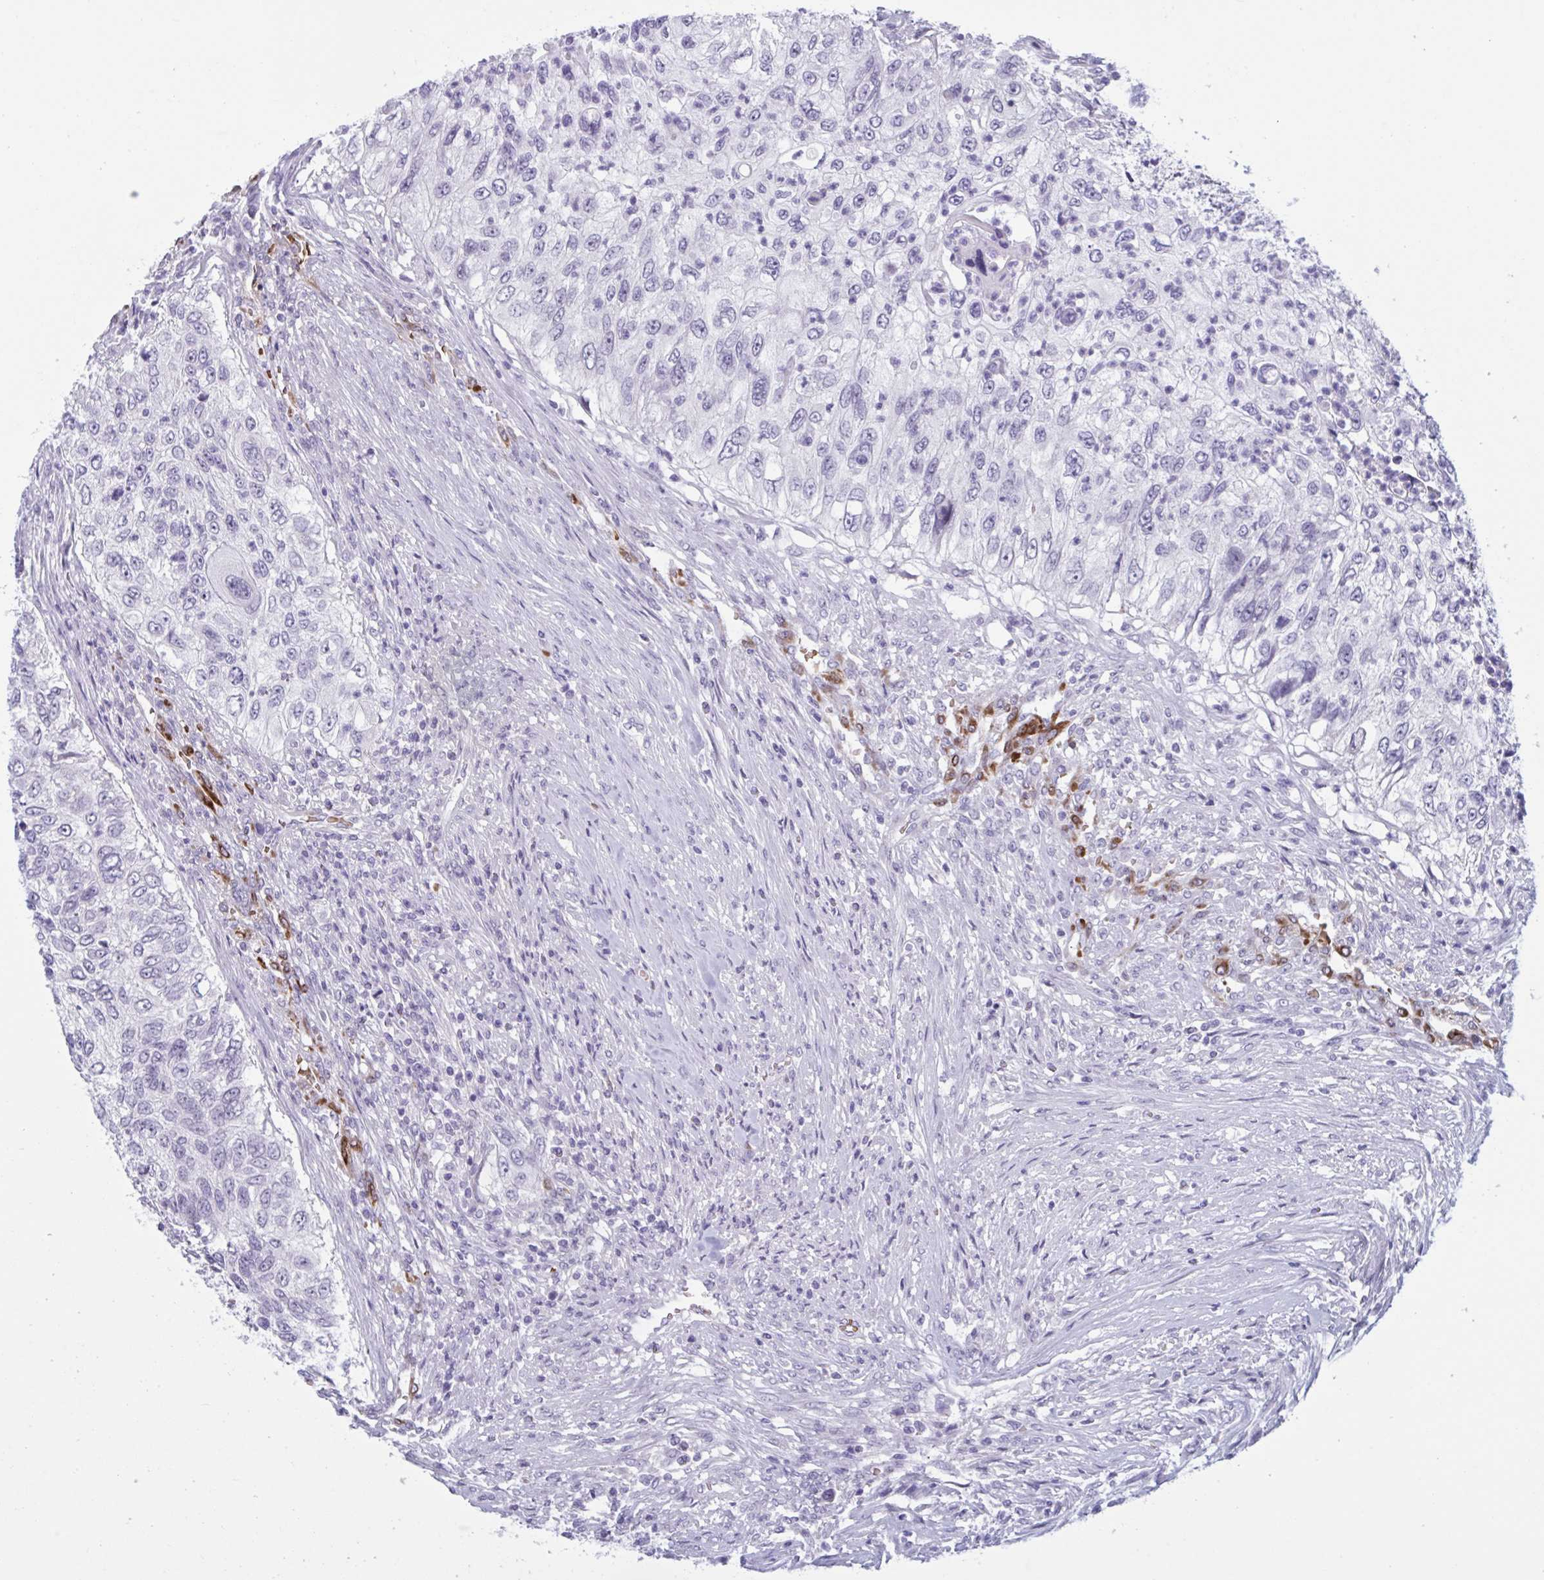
{"staining": {"intensity": "negative", "quantity": "none", "location": "none"}, "tissue": "urothelial cancer", "cell_type": "Tumor cells", "image_type": "cancer", "snomed": [{"axis": "morphology", "description": "Urothelial carcinoma, High grade"}, {"axis": "topography", "description": "Urinary bladder"}], "caption": "High magnification brightfield microscopy of urothelial carcinoma (high-grade) stained with DAB (3,3'-diaminobenzidine) (brown) and counterstained with hematoxylin (blue): tumor cells show no significant positivity.", "gene": "HSD11B2", "patient": {"sex": "female", "age": 60}}